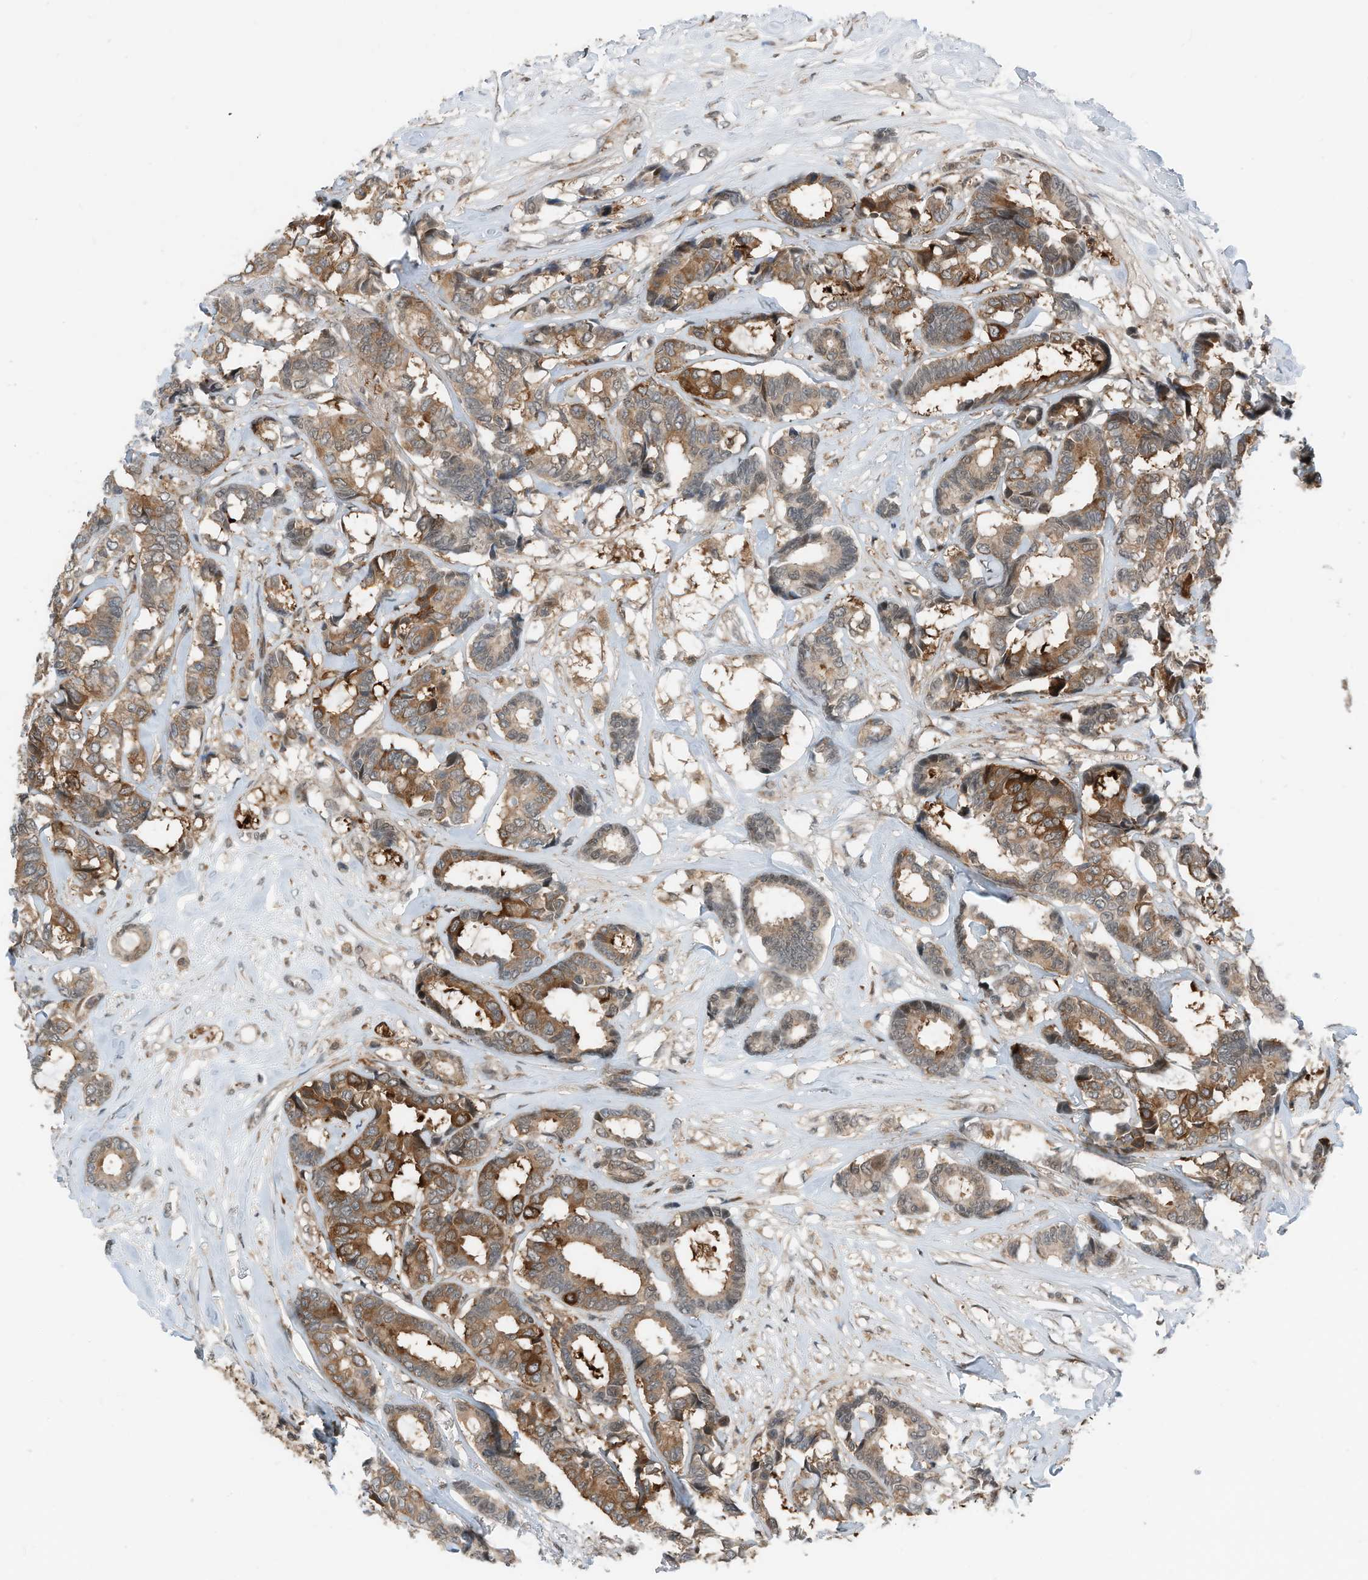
{"staining": {"intensity": "strong", "quantity": ">75%", "location": "cytoplasmic/membranous"}, "tissue": "breast cancer", "cell_type": "Tumor cells", "image_type": "cancer", "snomed": [{"axis": "morphology", "description": "Duct carcinoma"}, {"axis": "topography", "description": "Breast"}], "caption": "Strong cytoplasmic/membranous protein positivity is present in about >75% of tumor cells in breast cancer. The staining is performed using DAB (3,3'-diaminobenzidine) brown chromogen to label protein expression. The nuclei are counter-stained blue using hematoxylin.", "gene": "RMND1", "patient": {"sex": "female", "age": 87}}